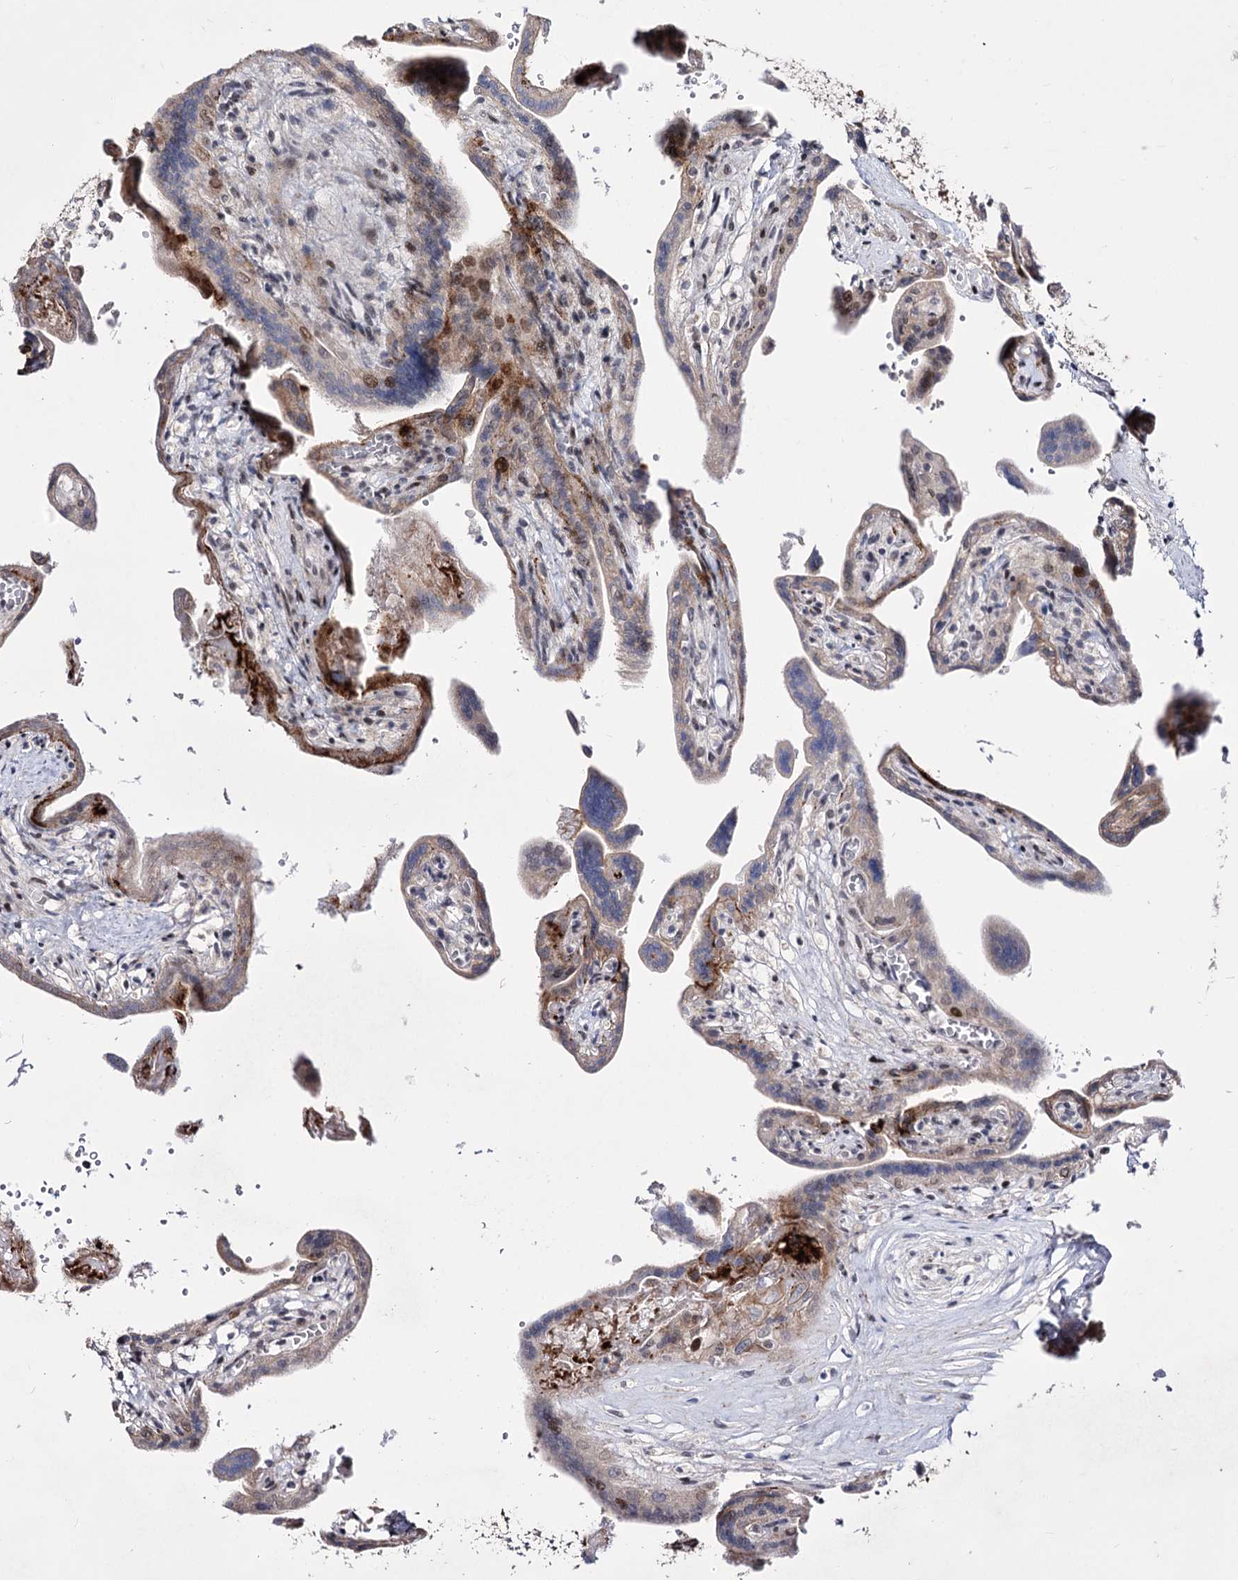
{"staining": {"intensity": "moderate", "quantity": "25%-75%", "location": "cytoplasmic/membranous,nuclear"}, "tissue": "placenta", "cell_type": "Trophoblastic cells", "image_type": "normal", "snomed": [{"axis": "morphology", "description": "Normal tissue, NOS"}, {"axis": "topography", "description": "Placenta"}], "caption": "Protein expression analysis of benign human placenta reveals moderate cytoplasmic/membranous,nuclear expression in approximately 25%-75% of trophoblastic cells. Ihc stains the protein of interest in brown and the nuclei are stained blue.", "gene": "STOX1", "patient": {"sex": "female", "age": 37}}